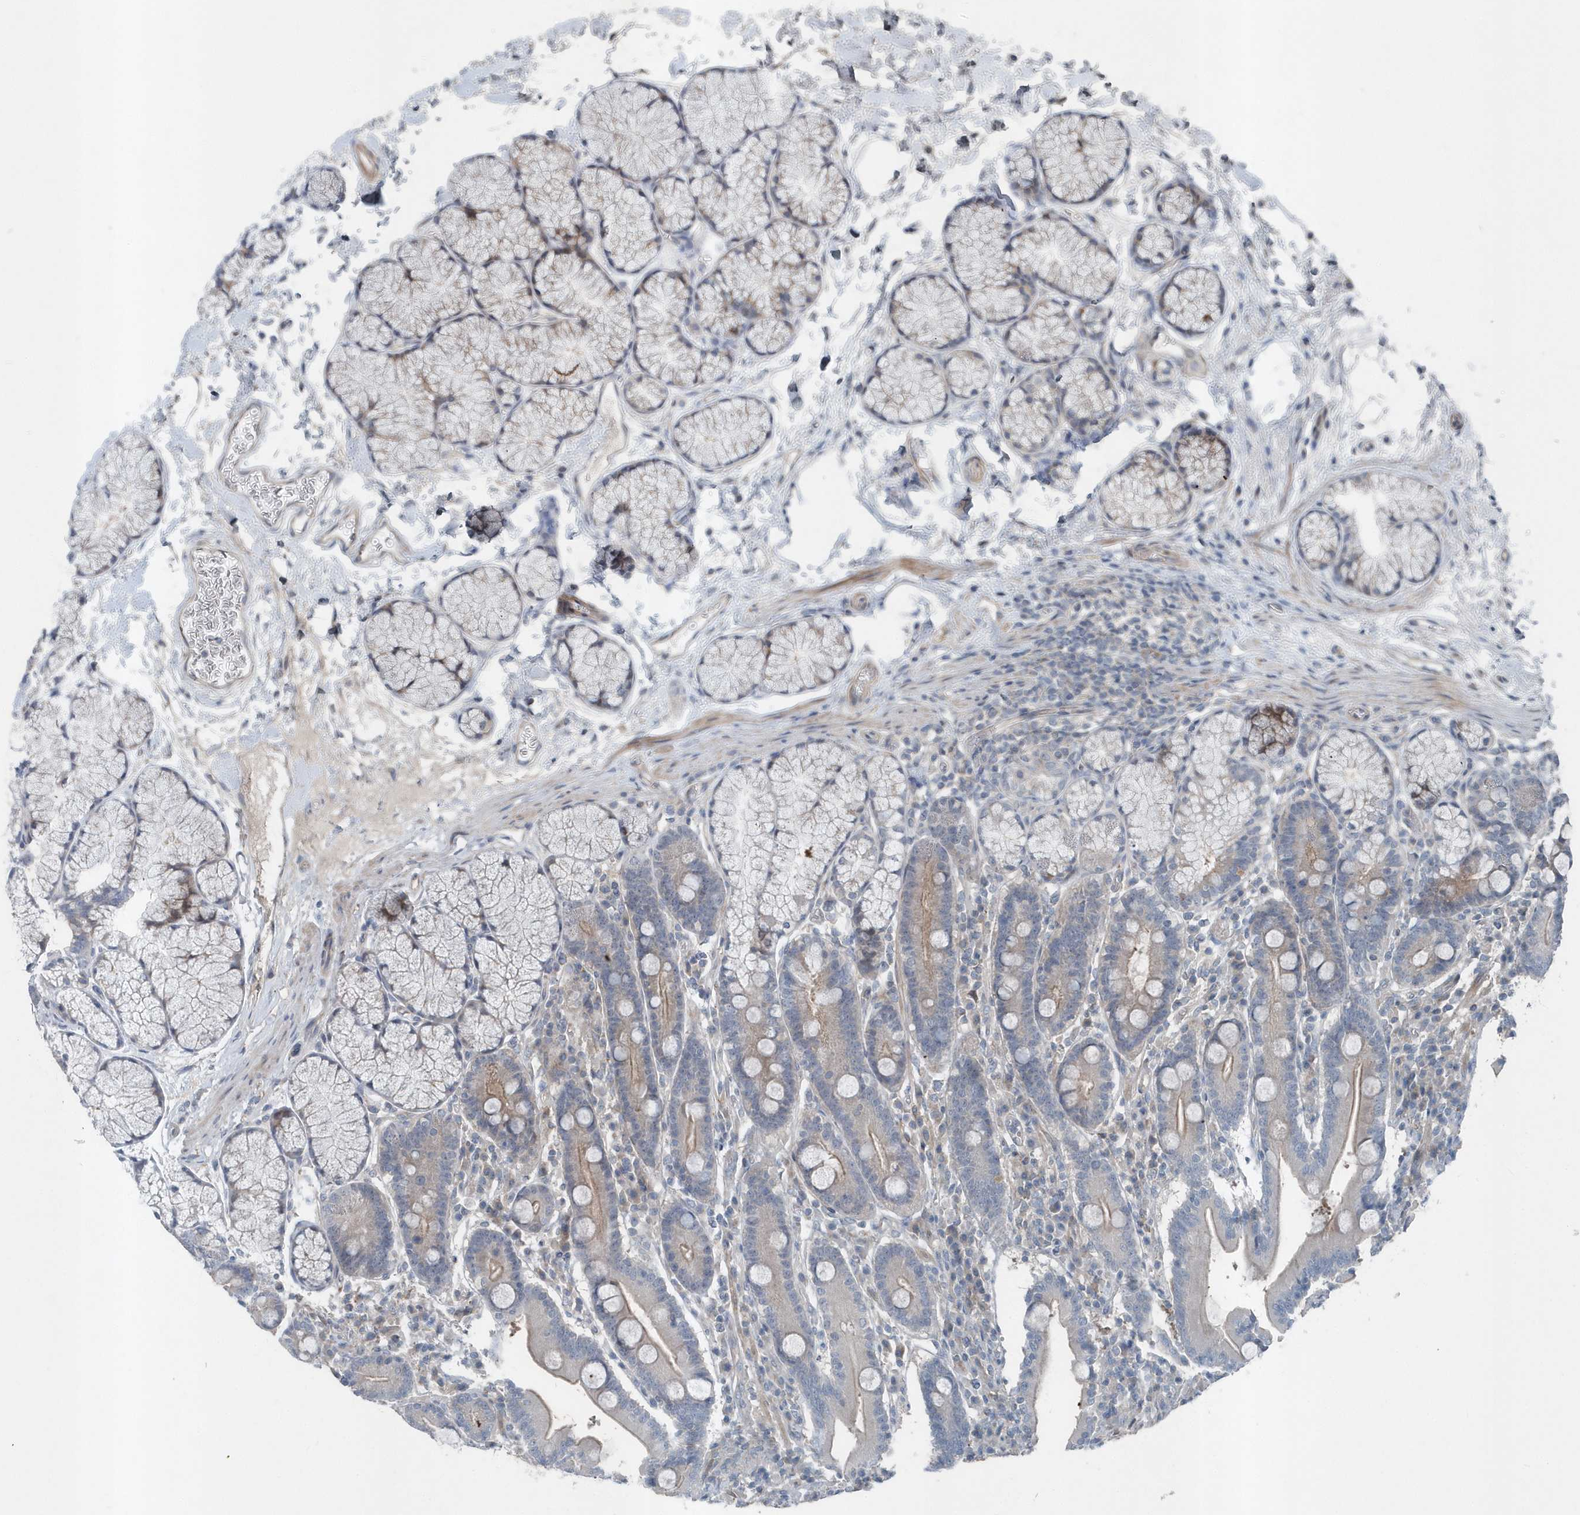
{"staining": {"intensity": "weak", "quantity": "25%-75%", "location": "cytoplasmic/membranous"}, "tissue": "duodenum", "cell_type": "Glandular cells", "image_type": "normal", "snomed": [{"axis": "morphology", "description": "Normal tissue, NOS"}, {"axis": "topography", "description": "Duodenum"}], "caption": "A low amount of weak cytoplasmic/membranous positivity is present in approximately 25%-75% of glandular cells in benign duodenum.", "gene": "MCC", "patient": {"sex": "male", "age": 35}}